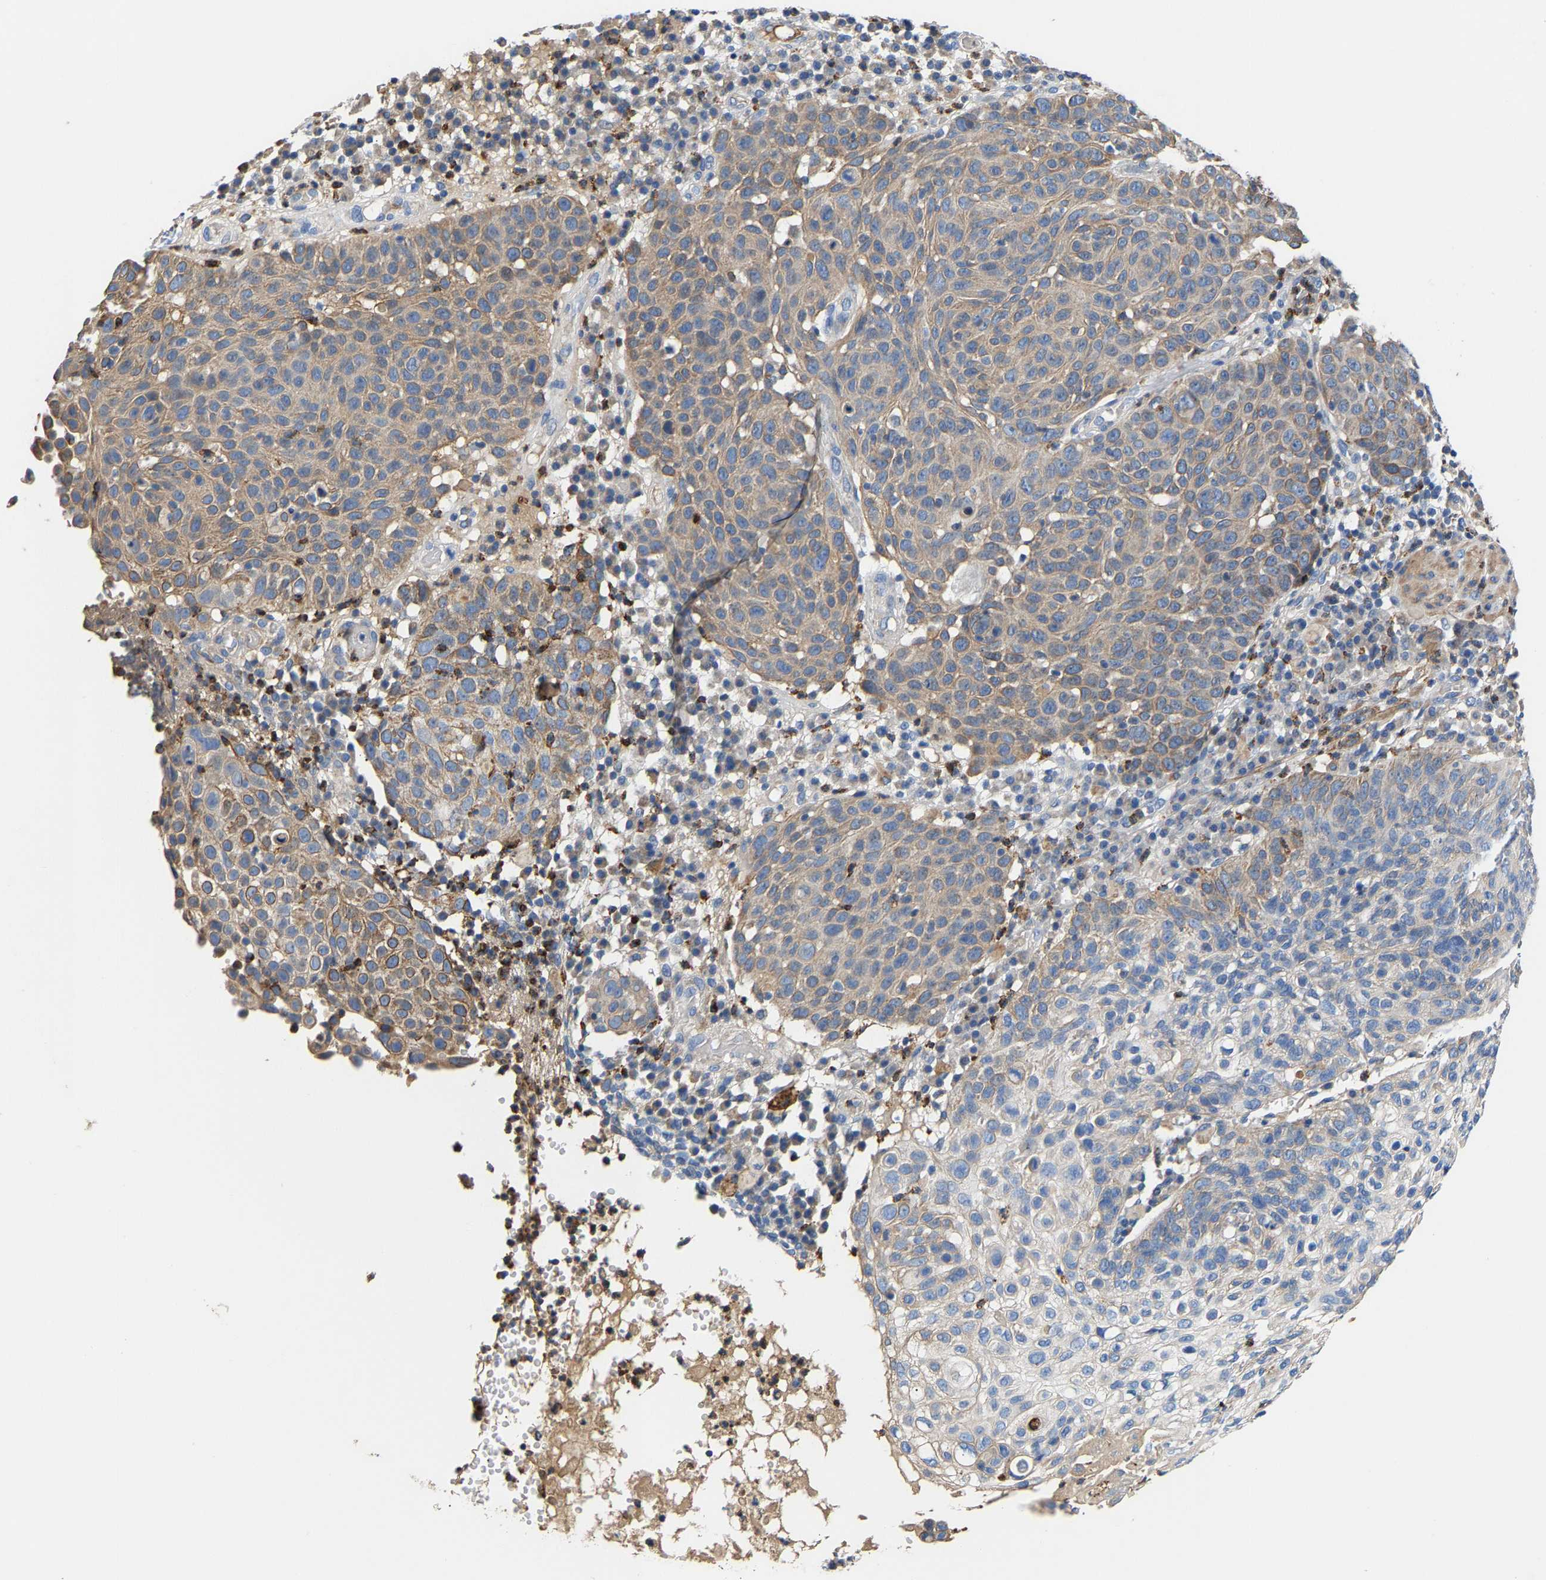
{"staining": {"intensity": "weak", "quantity": "<25%", "location": "cytoplasmic/membranous"}, "tissue": "skin cancer", "cell_type": "Tumor cells", "image_type": "cancer", "snomed": [{"axis": "morphology", "description": "Squamous cell carcinoma in situ, NOS"}, {"axis": "morphology", "description": "Squamous cell carcinoma, NOS"}, {"axis": "topography", "description": "Skin"}], "caption": "IHC of skin cancer displays no positivity in tumor cells. (Brightfield microscopy of DAB immunohistochemistry (IHC) at high magnification).", "gene": "CCDC171", "patient": {"sex": "male", "age": 93}}